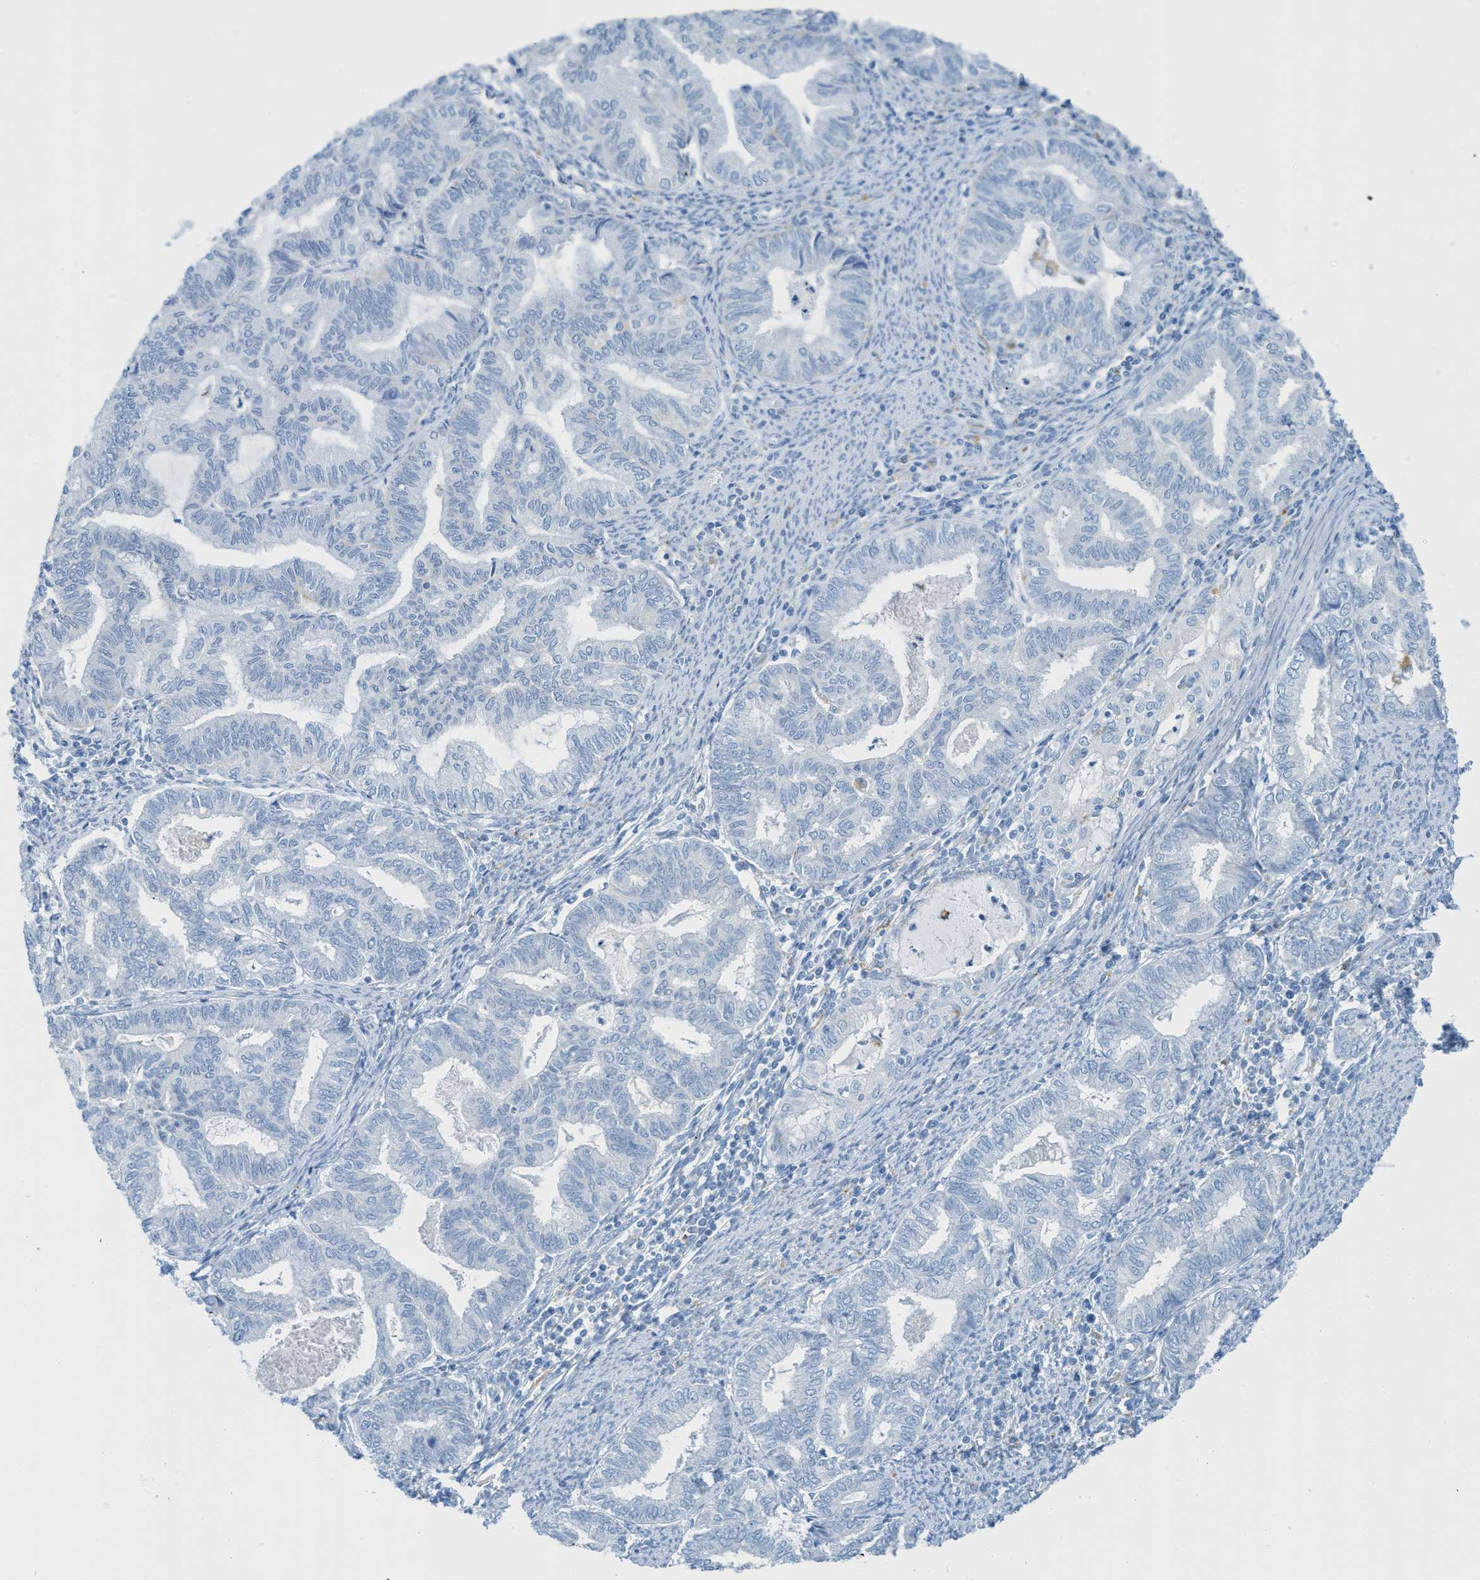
{"staining": {"intensity": "negative", "quantity": "none", "location": "none"}, "tissue": "endometrial cancer", "cell_type": "Tumor cells", "image_type": "cancer", "snomed": [{"axis": "morphology", "description": "Adenocarcinoma, NOS"}, {"axis": "topography", "description": "Endometrium"}], "caption": "DAB (3,3'-diaminobenzidine) immunohistochemical staining of human adenocarcinoma (endometrial) demonstrates no significant positivity in tumor cells. (DAB IHC with hematoxylin counter stain).", "gene": "C21orf62", "patient": {"sex": "female", "age": 79}}